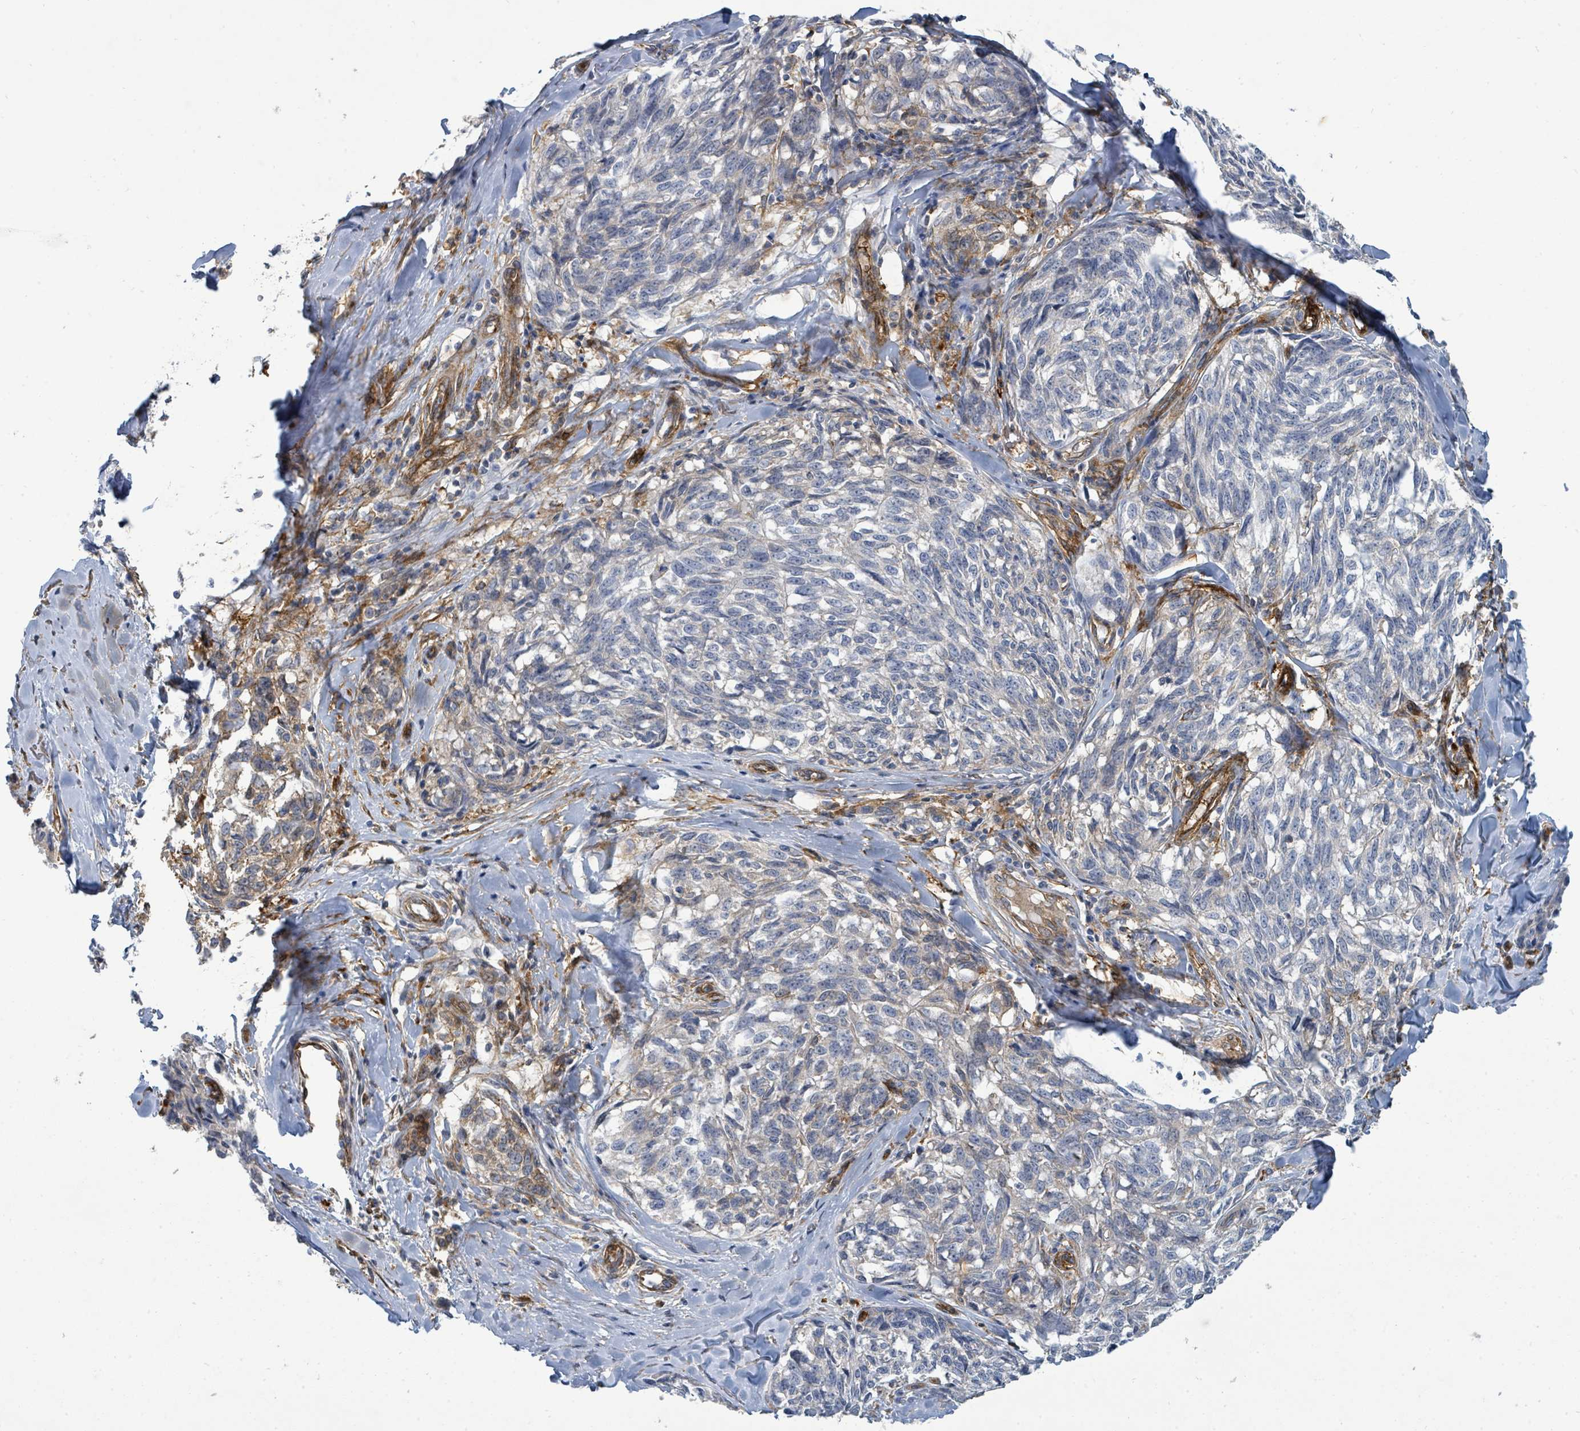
{"staining": {"intensity": "negative", "quantity": "none", "location": "none"}, "tissue": "melanoma", "cell_type": "Tumor cells", "image_type": "cancer", "snomed": [{"axis": "morphology", "description": "Normal tissue, NOS"}, {"axis": "morphology", "description": "Malignant melanoma, NOS"}, {"axis": "topography", "description": "Skin"}], "caption": "A photomicrograph of human malignant melanoma is negative for staining in tumor cells.", "gene": "IFIT1", "patient": {"sex": "female", "age": 64}}